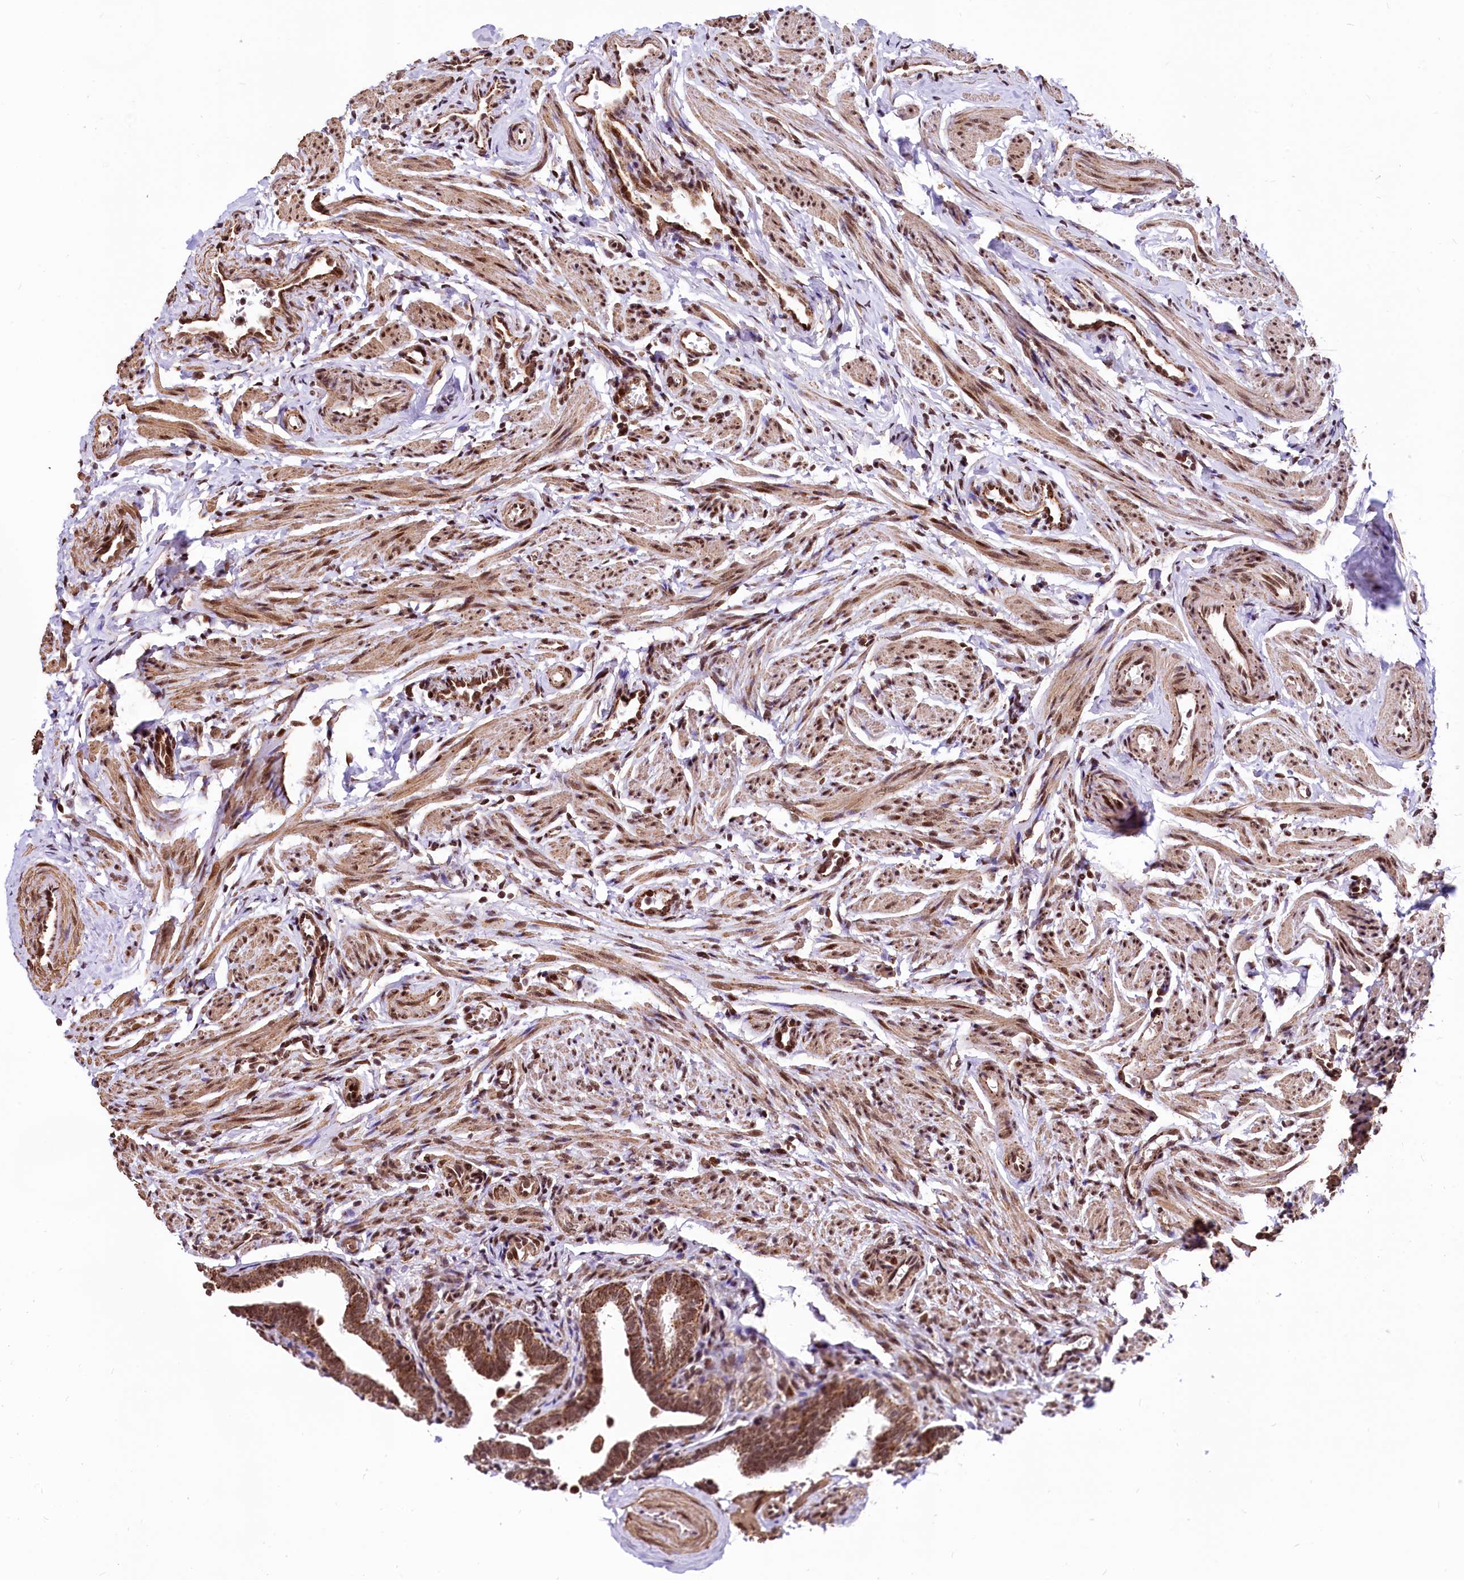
{"staining": {"intensity": "strong", "quantity": ">75%", "location": "nuclear"}, "tissue": "fallopian tube", "cell_type": "Glandular cells", "image_type": "normal", "snomed": [{"axis": "morphology", "description": "Normal tissue, NOS"}, {"axis": "topography", "description": "Fallopian tube"}], "caption": "An immunohistochemistry histopathology image of benign tissue is shown. Protein staining in brown shows strong nuclear positivity in fallopian tube within glandular cells.", "gene": "PDS5B", "patient": {"sex": "female", "age": 36}}